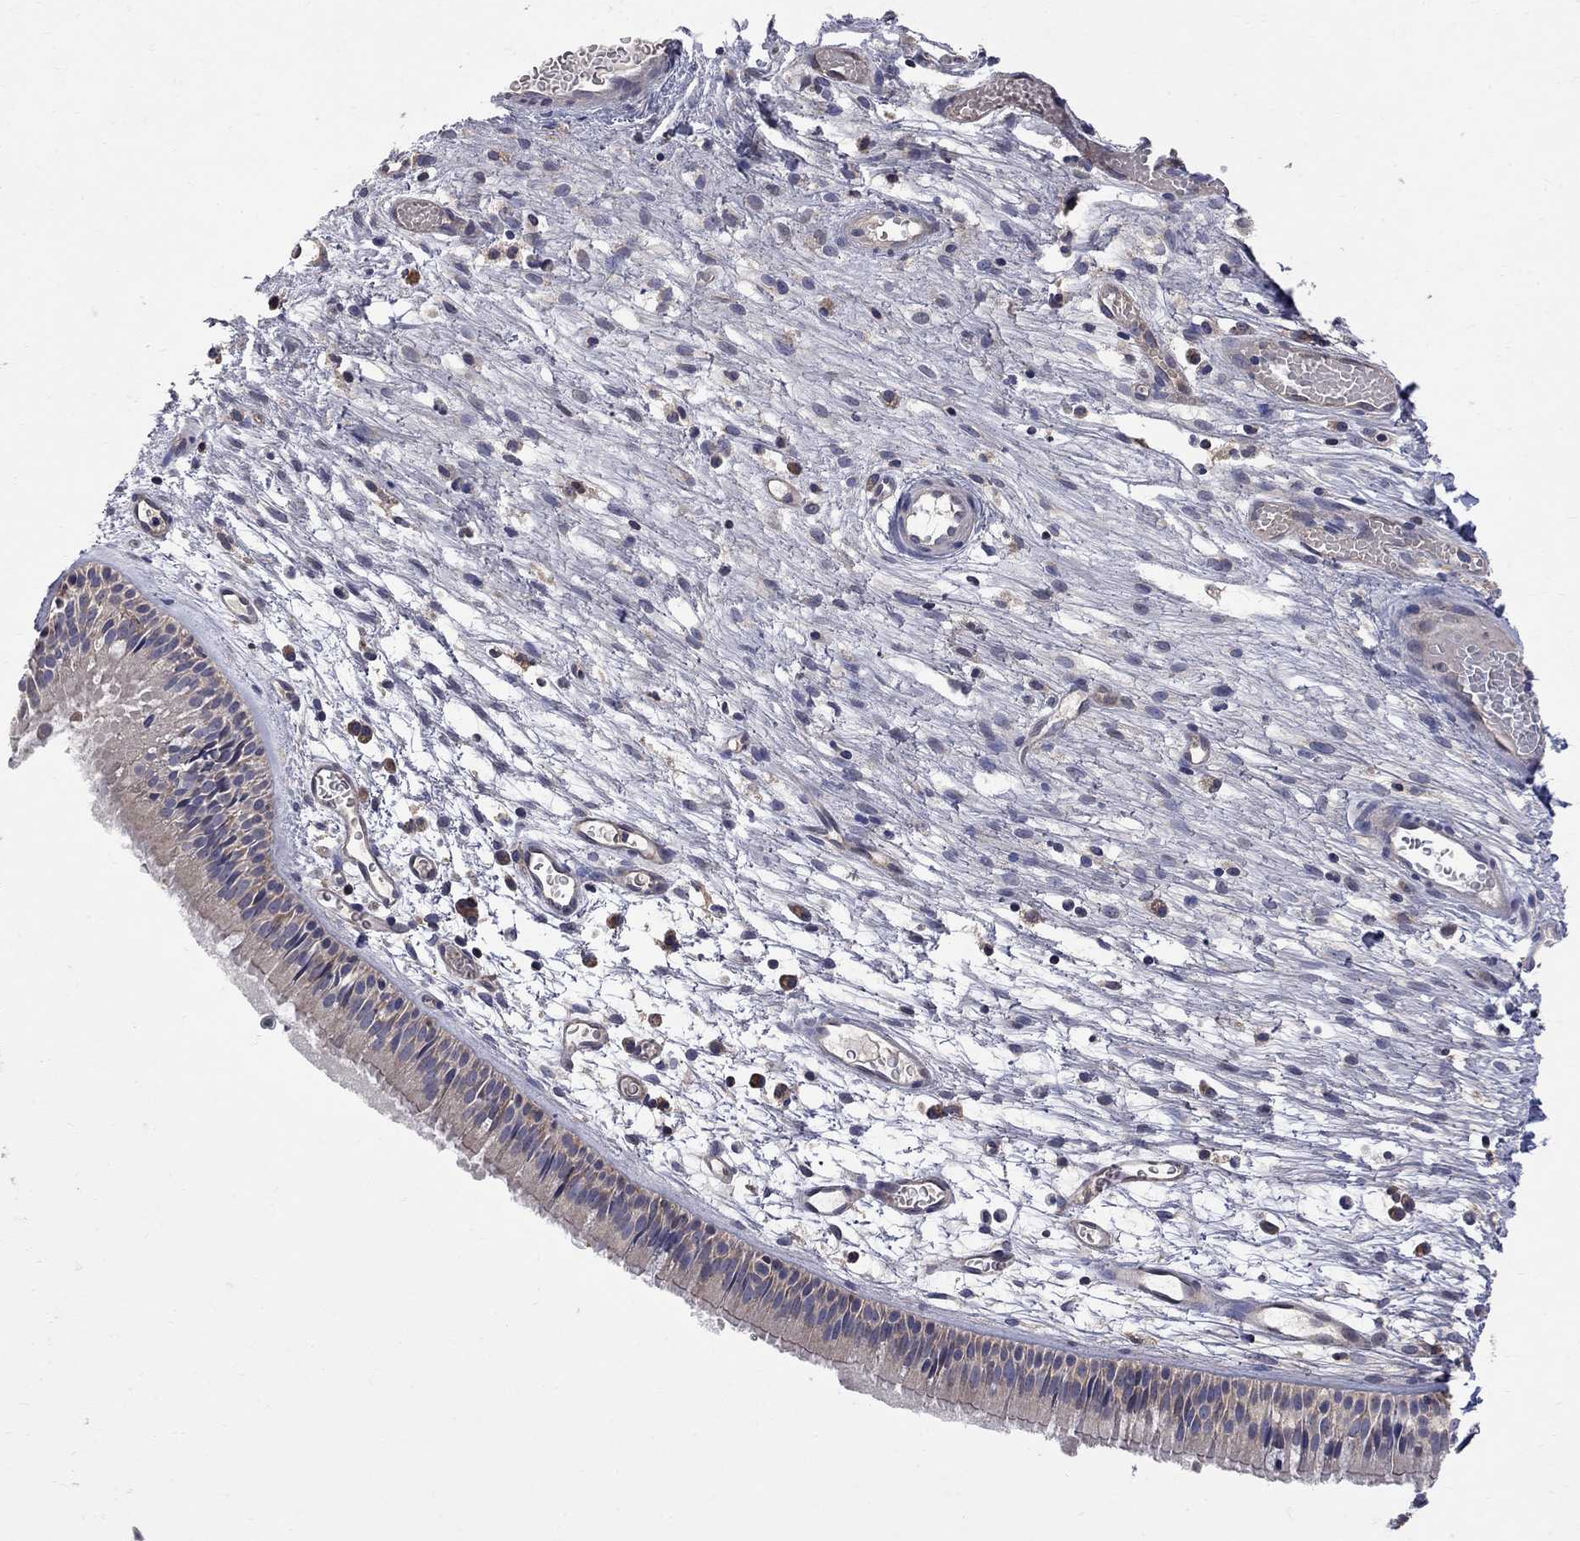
{"staining": {"intensity": "negative", "quantity": "none", "location": "none"}, "tissue": "nasopharynx", "cell_type": "Respiratory epithelial cells", "image_type": "normal", "snomed": [{"axis": "morphology", "description": "Normal tissue, NOS"}, {"axis": "topography", "description": "Nasopharynx"}], "caption": "Respiratory epithelial cells are negative for protein expression in benign human nasopharynx. The staining was performed using DAB to visualize the protein expression in brown, while the nuclei were stained in blue with hematoxylin (Magnification: 20x).", "gene": "ABI3", "patient": {"sex": "male", "age": 51}}